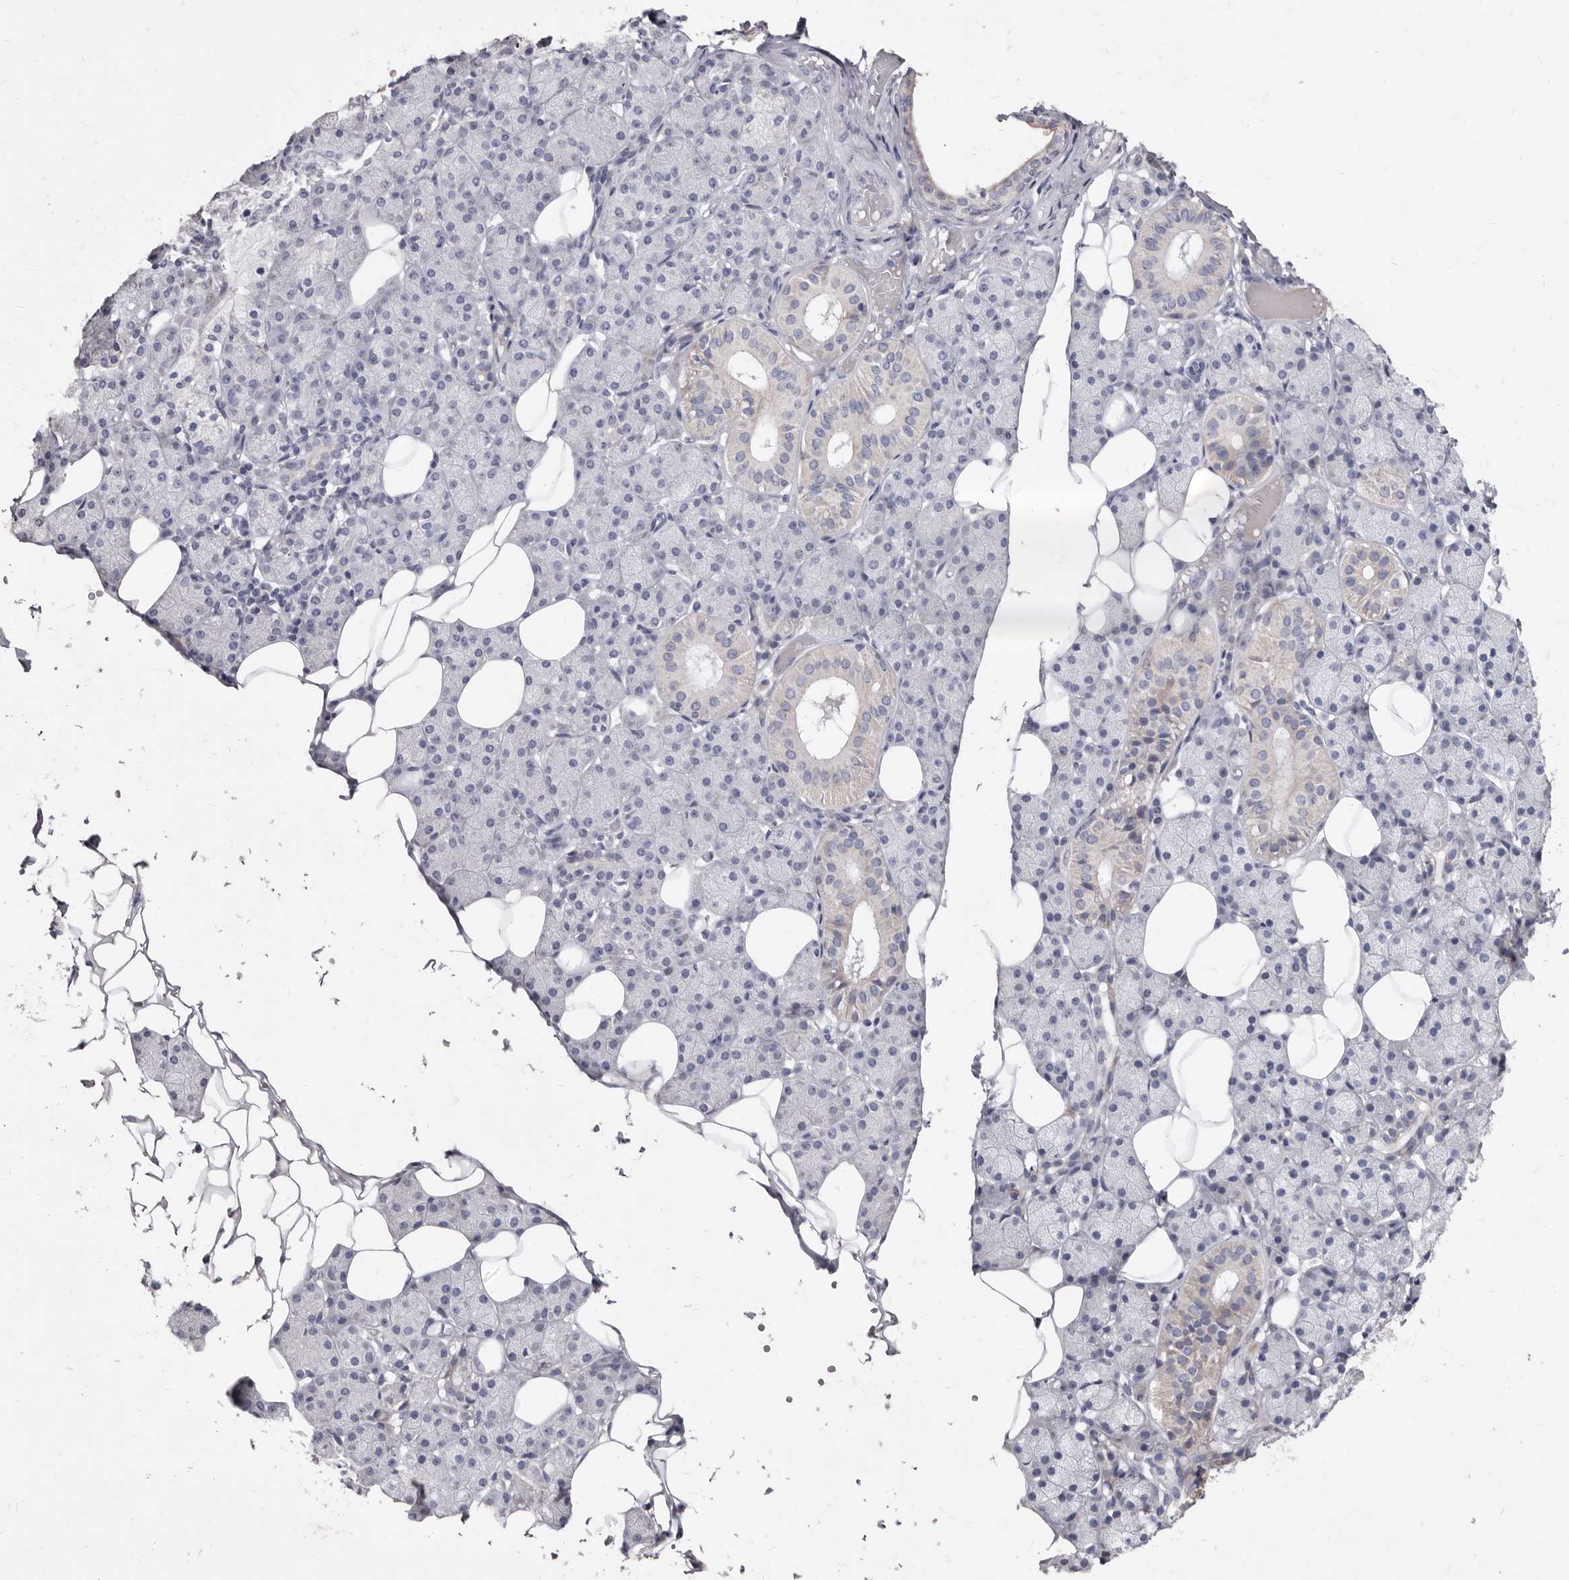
{"staining": {"intensity": "weak", "quantity": "<25%", "location": "cytoplasmic/membranous"}, "tissue": "salivary gland", "cell_type": "Glandular cells", "image_type": "normal", "snomed": [{"axis": "morphology", "description": "Normal tissue, NOS"}, {"axis": "topography", "description": "Salivary gland"}], "caption": "Immunohistochemistry (IHC) histopathology image of normal salivary gland: salivary gland stained with DAB (3,3'-diaminobenzidine) exhibits no significant protein expression in glandular cells.", "gene": "CYP2E1", "patient": {"sex": "female", "age": 33}}